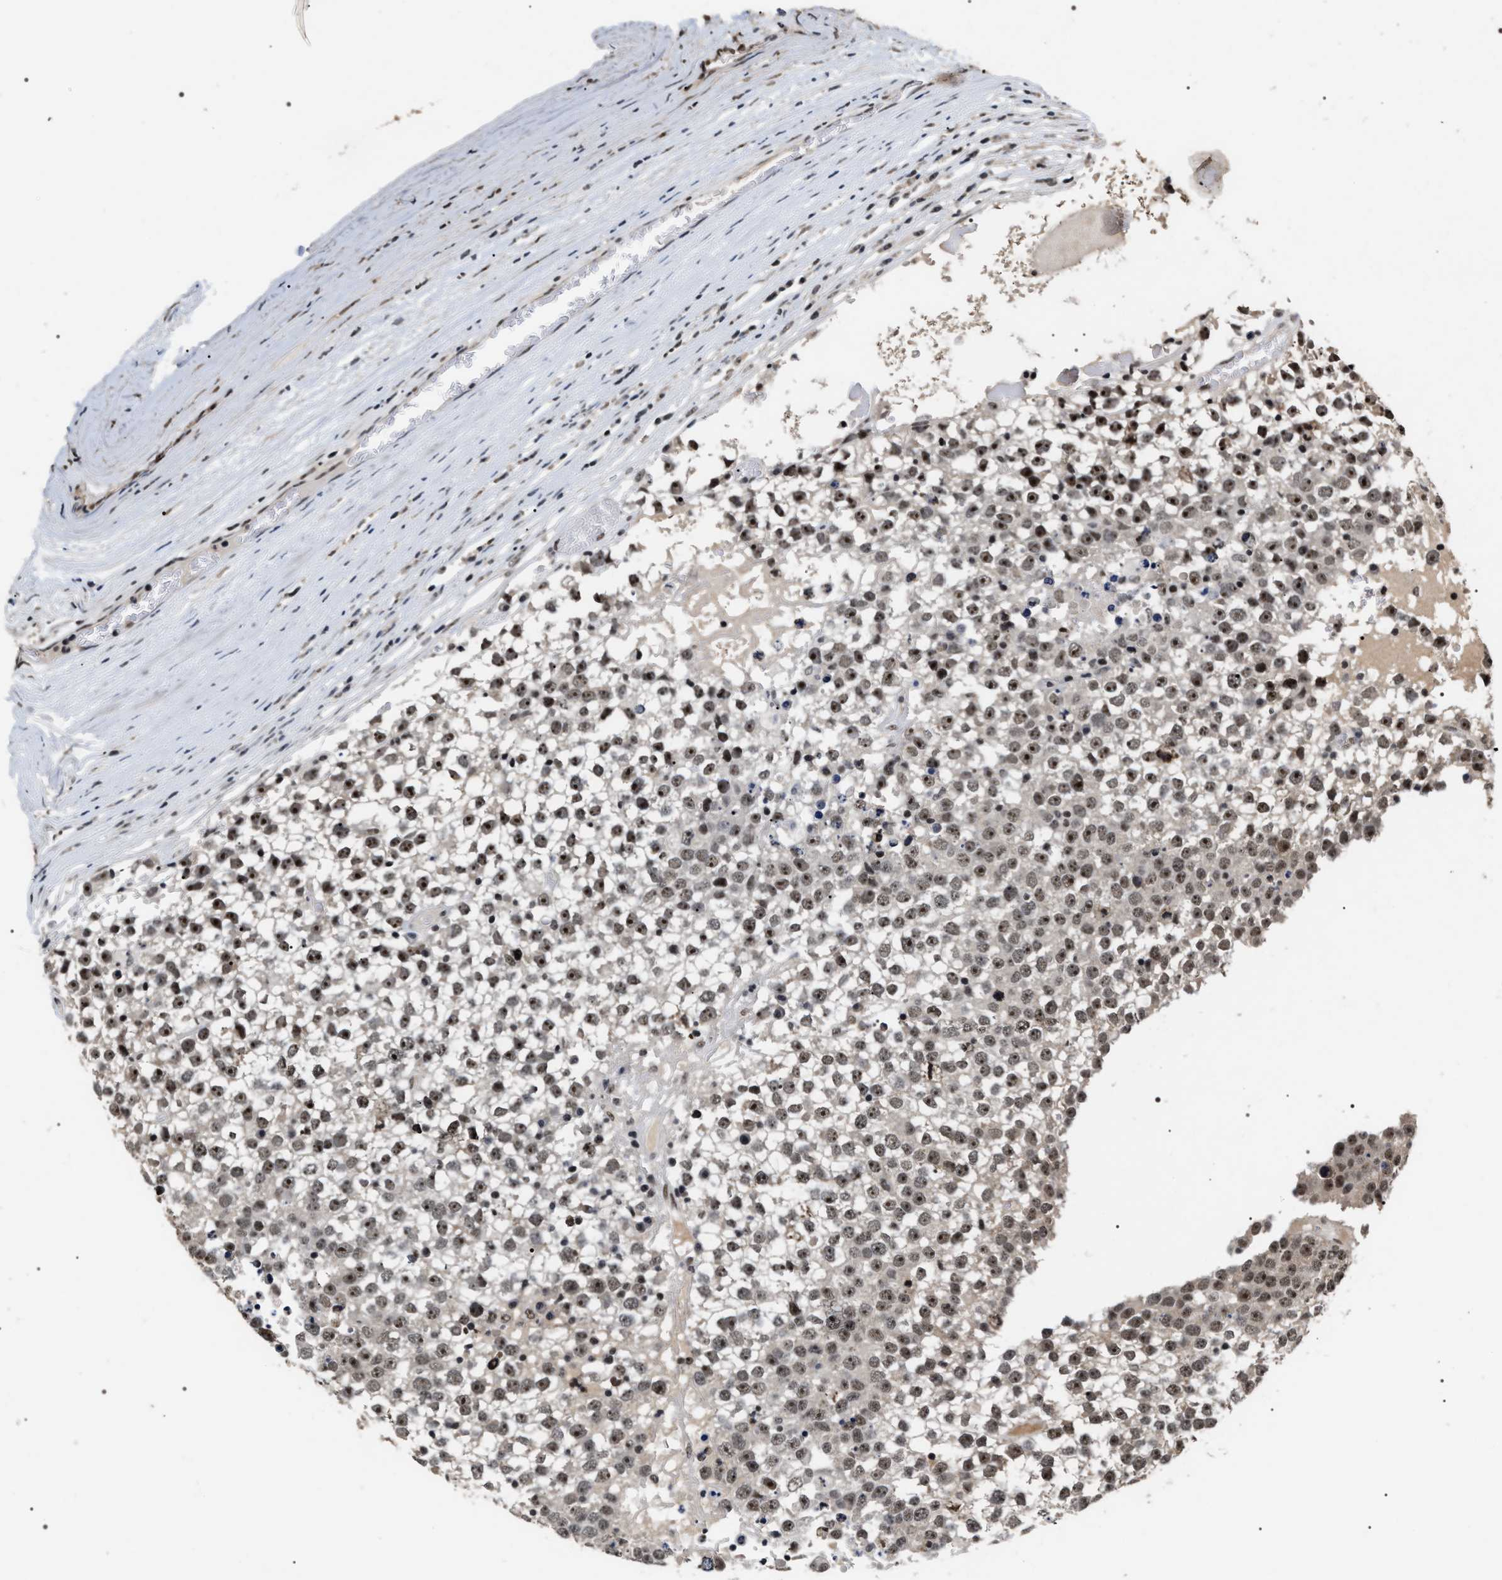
{"staining": {"intensity": "moderate", "quantity": ">75%", "location": "nuclear"}, "tissue": "testis cancer", "cell_type": "Tumor cells", "image_type": "cancer", "snomed": [{"axis": "morphology", "description": "Seminoma, NOS"}, {"axis": "topography", "description": "Testis"}], "caption": "Immunohistochemical staining of human testis cancer displays medium levels of moderate nuclear protein expression in approximately >75% of tumor cells.", "gene": "RRP1B", "patient": {"sex": "male", "age": 65}}